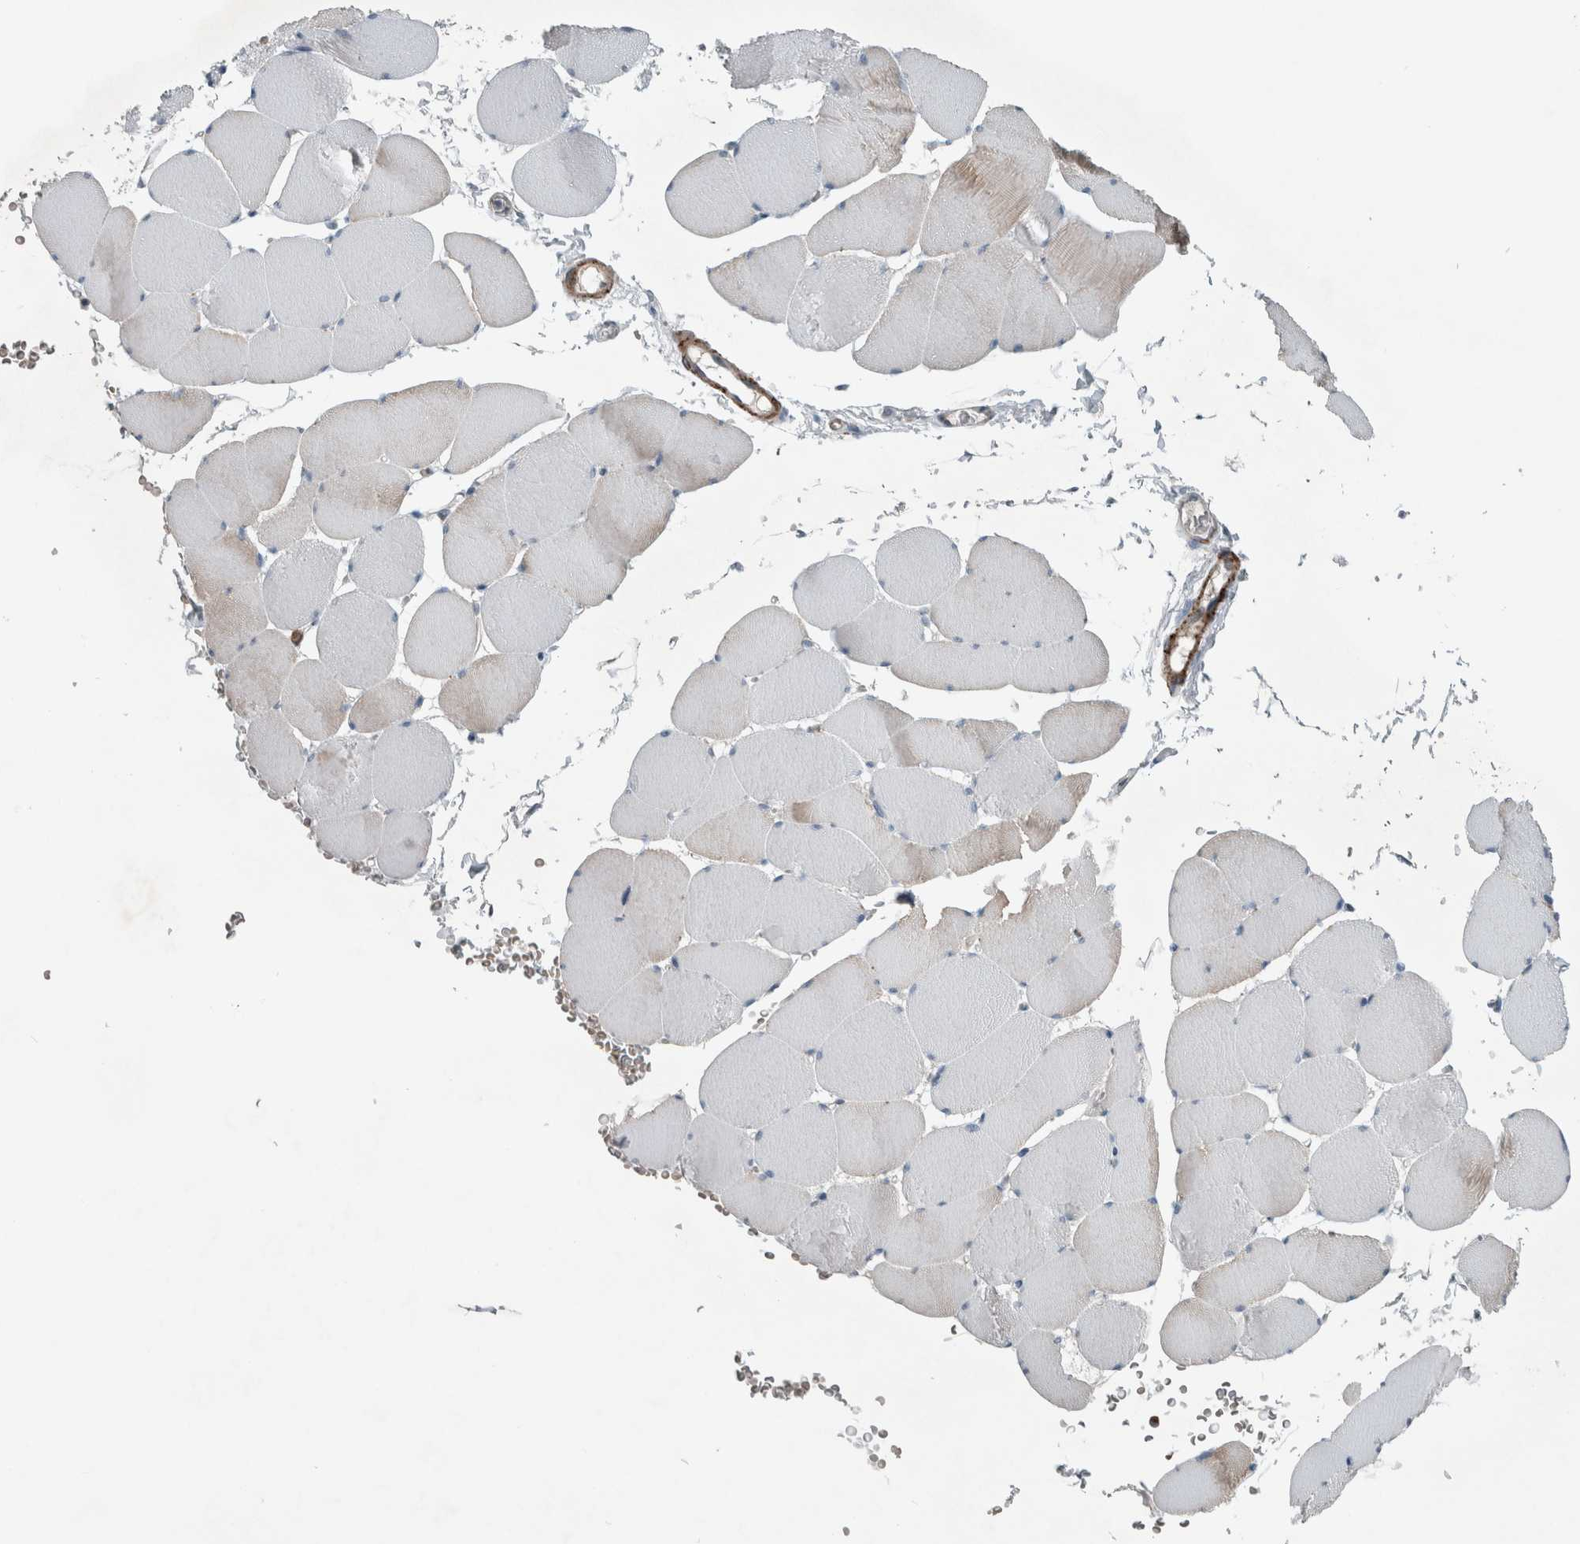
{"staining": {"intensity": "moderate", "quantity": "<25%", "location": "cytoplasmic/membranous"}, "tissue": "skeletal muscle", "cell_type": "Myocytes", "image_type": "normal", "snomed": [{"axis": "morphology", "description": "Normal tissue, NOS"}, {"axis": "topography", "description": "Skeletal muscle"}], "caption": "Protein staining by IHC demonstrates moderate cytoplasmic/membranous expression in approximately <25% of myocytes in normal skeletal muscle.", "gene": "JADE2", "patient": {"sex": "male", "age": 62}}